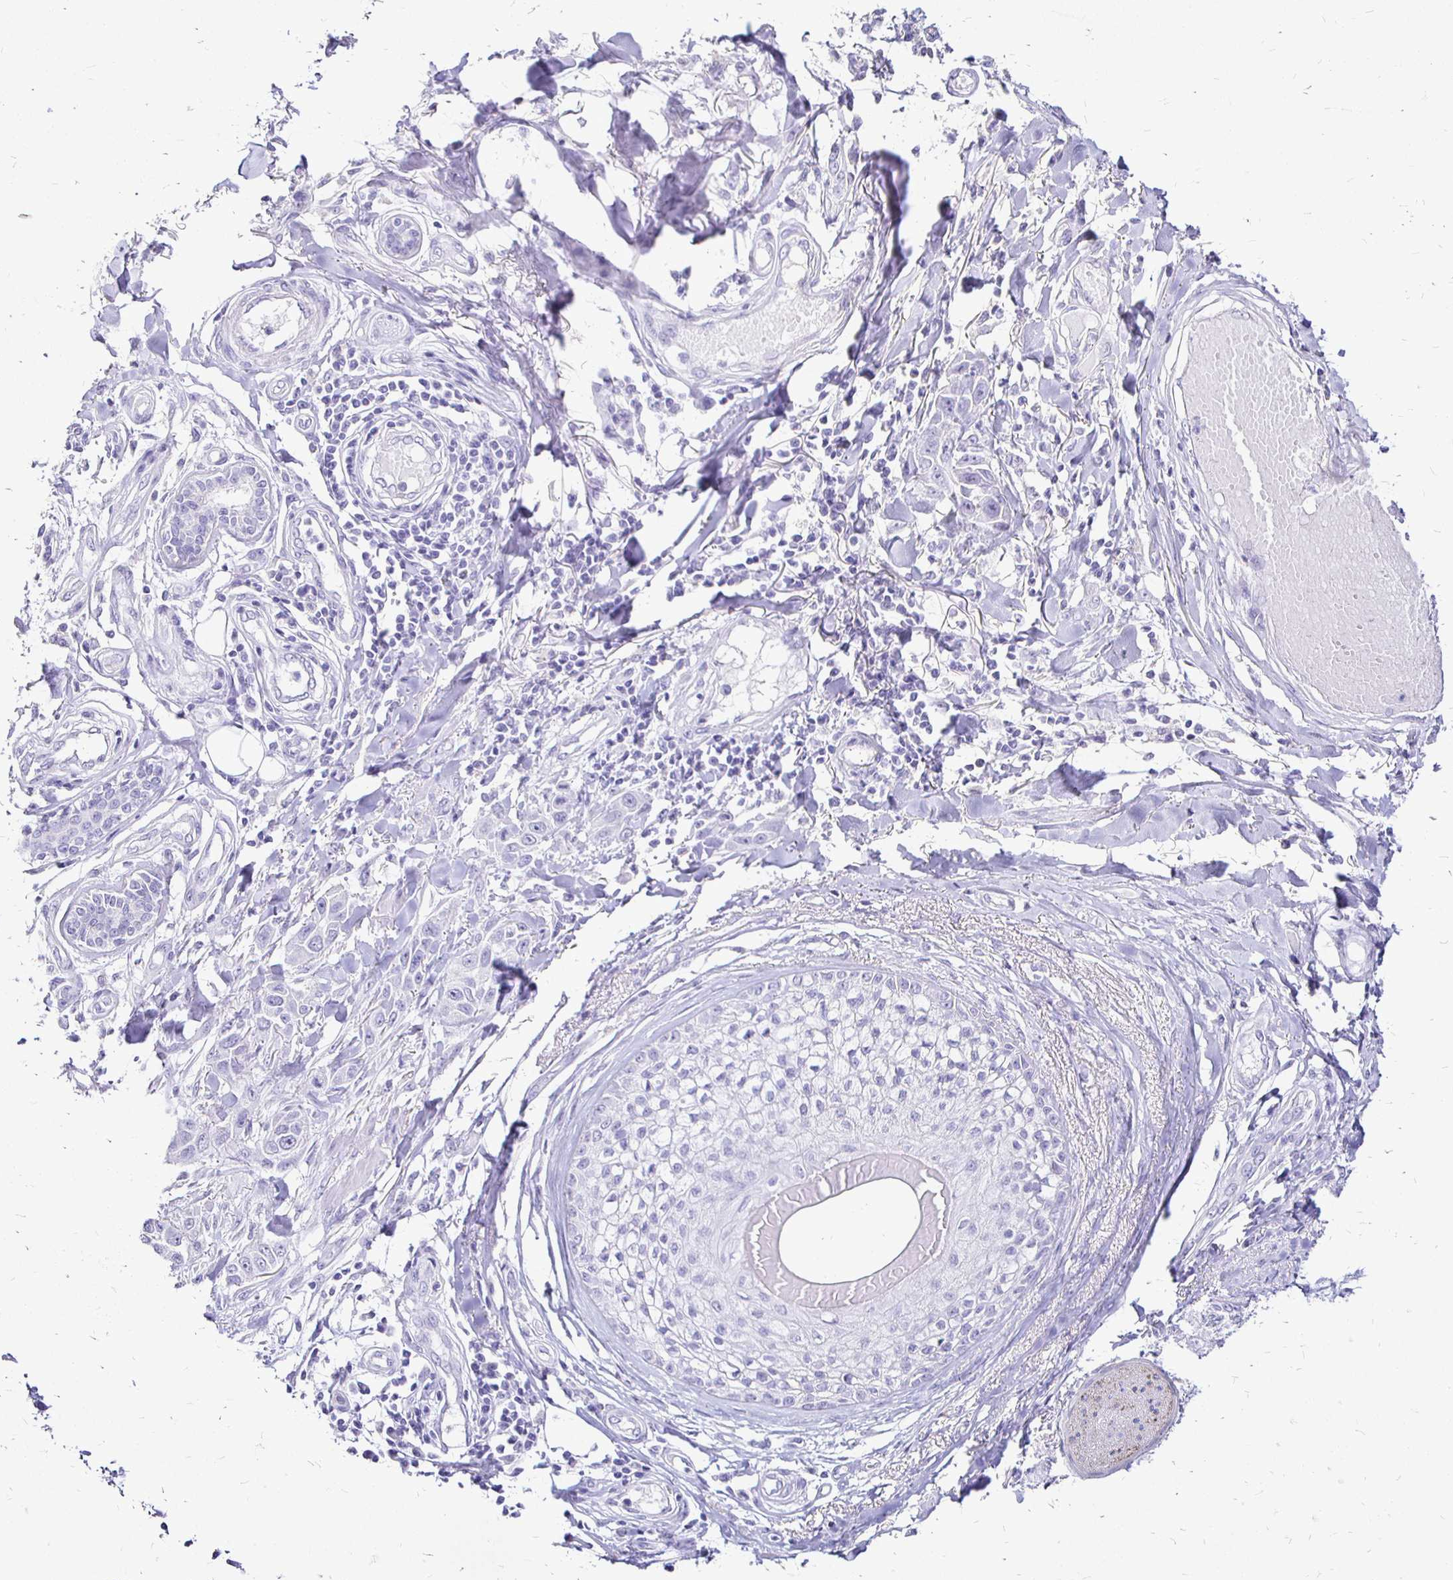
{"staining": {"intensity": "negative", "quantity": "none", "location": "none"}, "tissue": "skin cancer", "cell_type": "Tumor cells", "image_type": "cancer", "snomed": [{"axis": "morphology", "description": "Squamous cell carcinoma, NOS"}, {"axis": "topography", "description": "Skin"}], "caption": "A histopathology image of human skin cancer (squamous cell carcinoma) is negative for staining in tumor cells. (IHC, brightfield microscopy, high magnification).", "gene": "IRGC", "patient": {"sex": "female", "age": 69}}